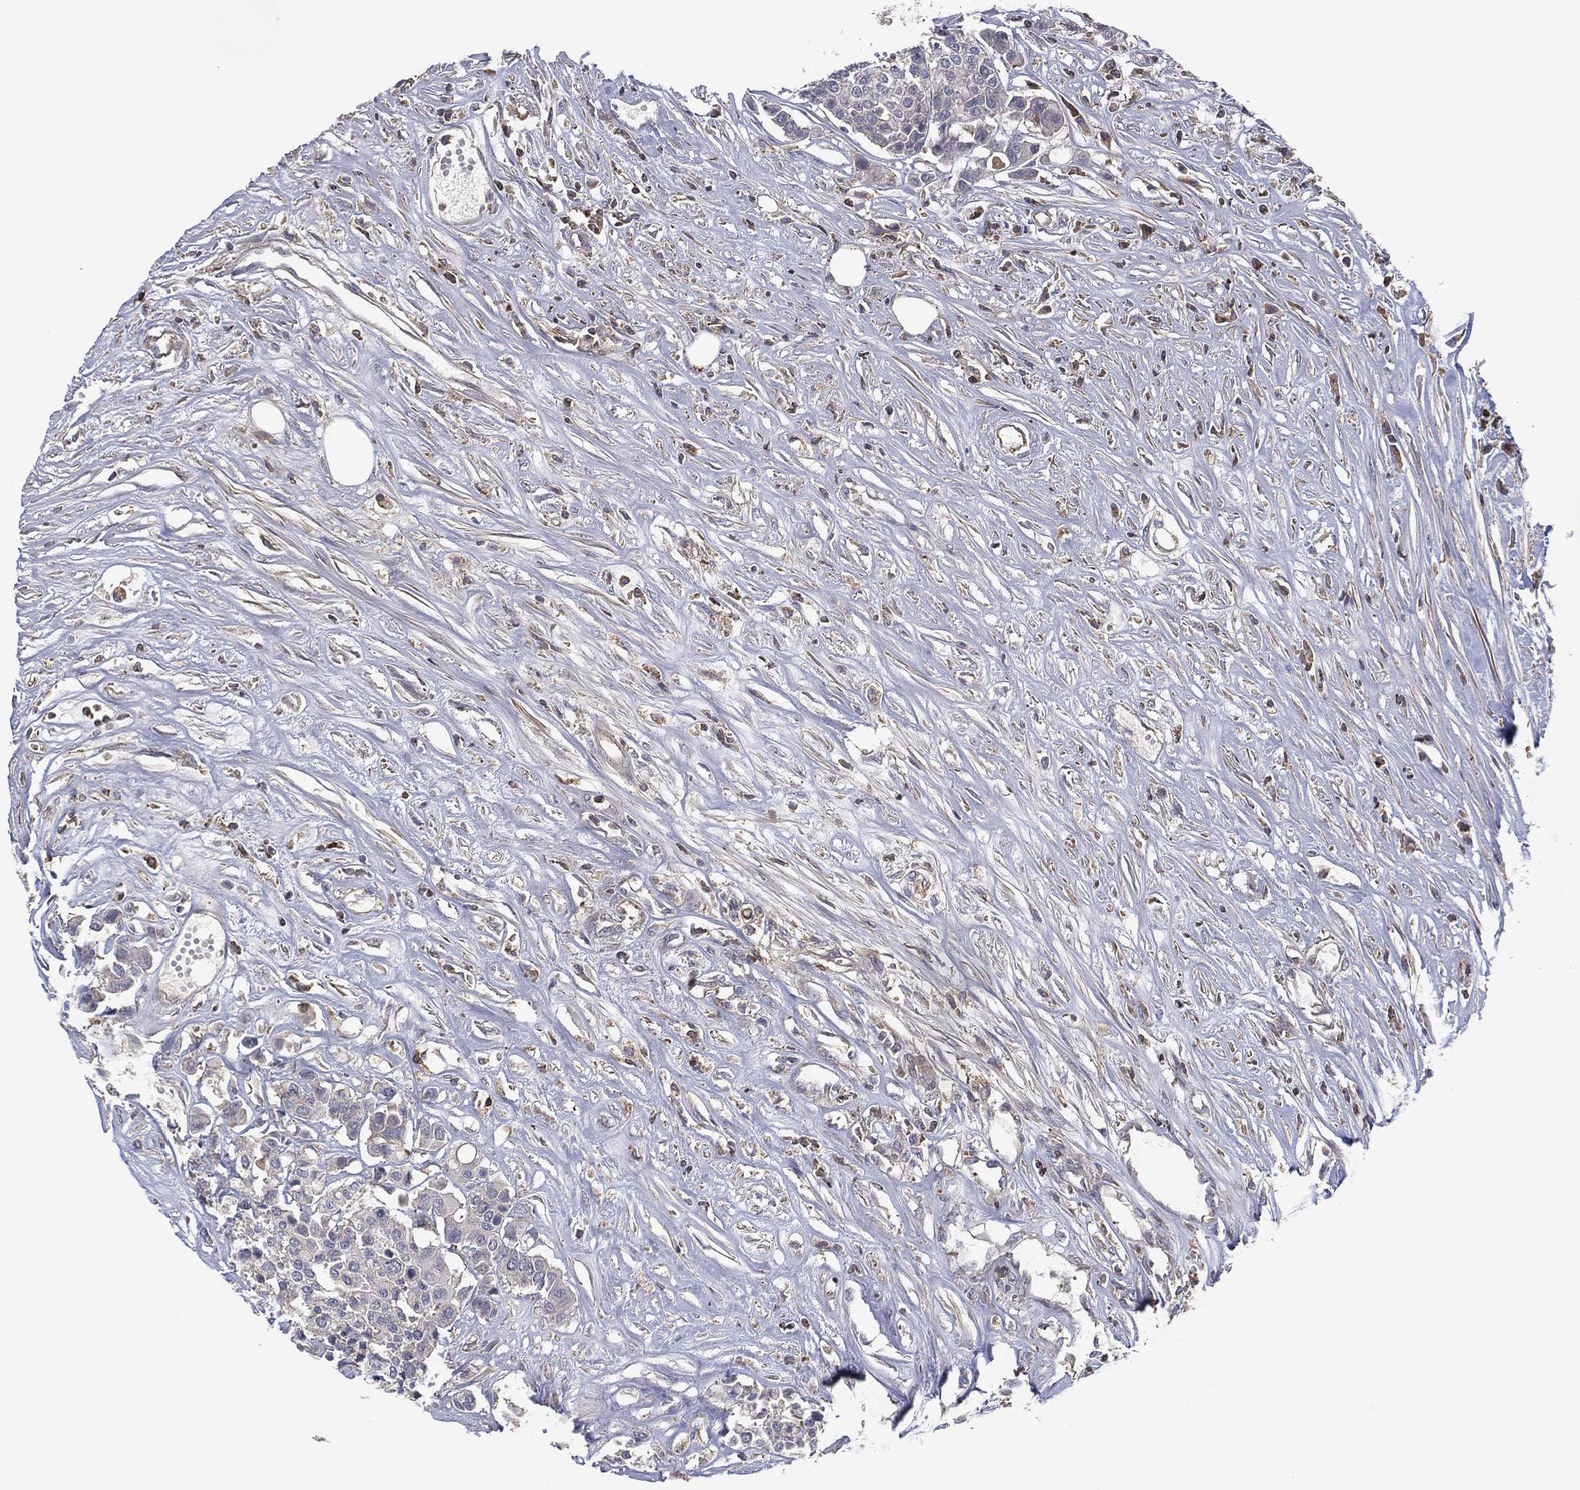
{"staining": {"intensity": "negative", "quantity": "none", "location": "none"}, "tissue": "carcinoid", "cell_type": "Tumor cells", "image_type": "cancer", "snomed": [{"axis": "morphology", "description": "Carcinoid, malignant, NOS"}, {"axis": "topography", "description": "Colon"}], "caption": "This is a photomicrograph of IHC staining of malignant carcinoid, which shows no staining in tumor cells.", "gene": "DOCK8", "patient": {"sex": "male", "age": 81}}